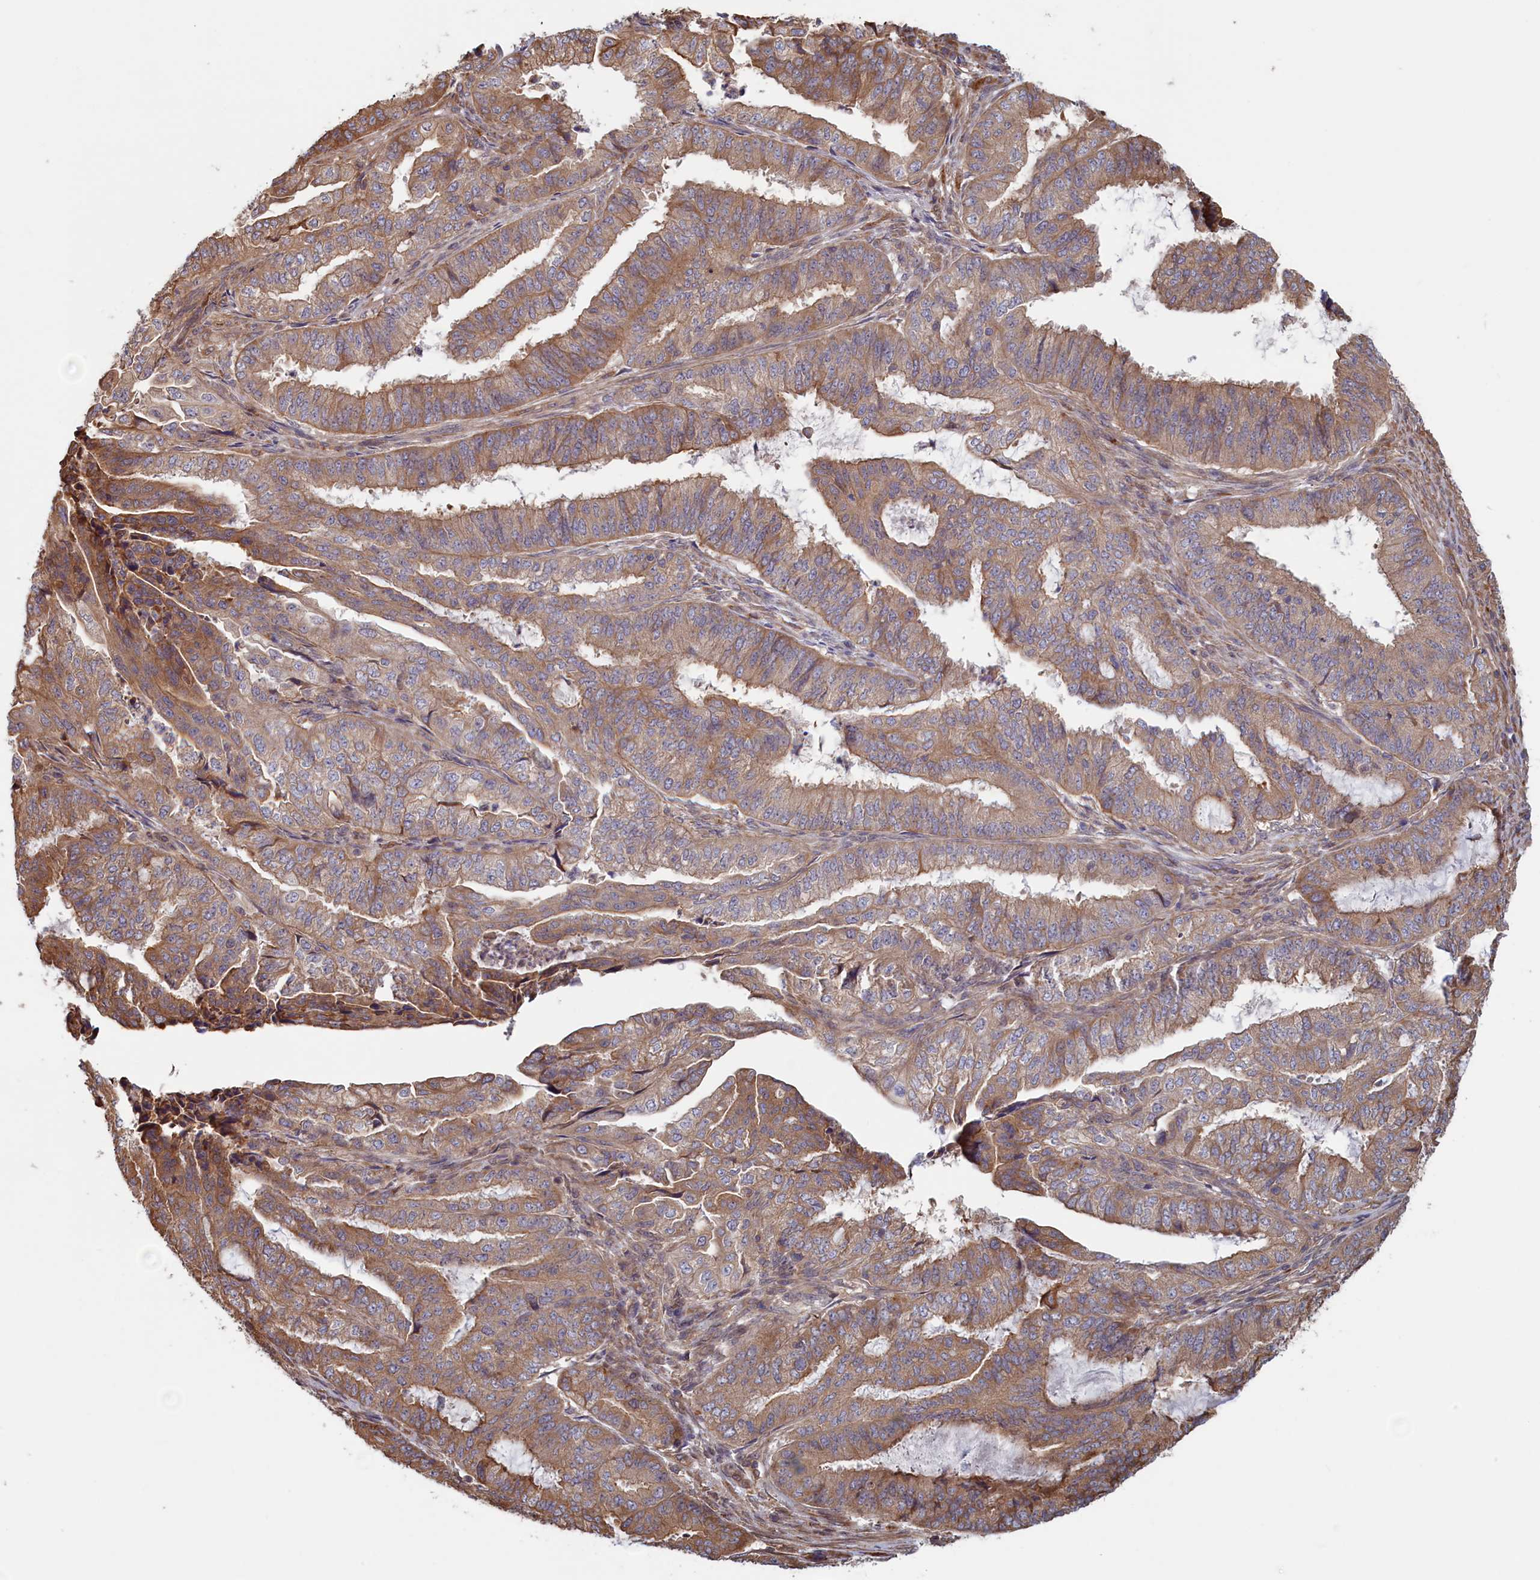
{"staining": {"intensity": "moderate", "quantity": ">75%", "location": "cytoplasmic/membranous"}, "tissue": "endometrial cancer", "cell_type": "Tumor cells", "image_type": "cancer", "snomed": [{"axis": "morphology", "description": "Adenocarcinoma, NOS"}, {"axis": "topography", "description": "Endometrium"}], "caption": "Immunohistochemical staining of endometrial cancer (adenocarcinoma) displays medium levels of moderate cytoplasmic/membranous expression in approximately >75% of tumor cells.", "gene": "RILPL1", "patient": {"sex": "female", "age": 51}}